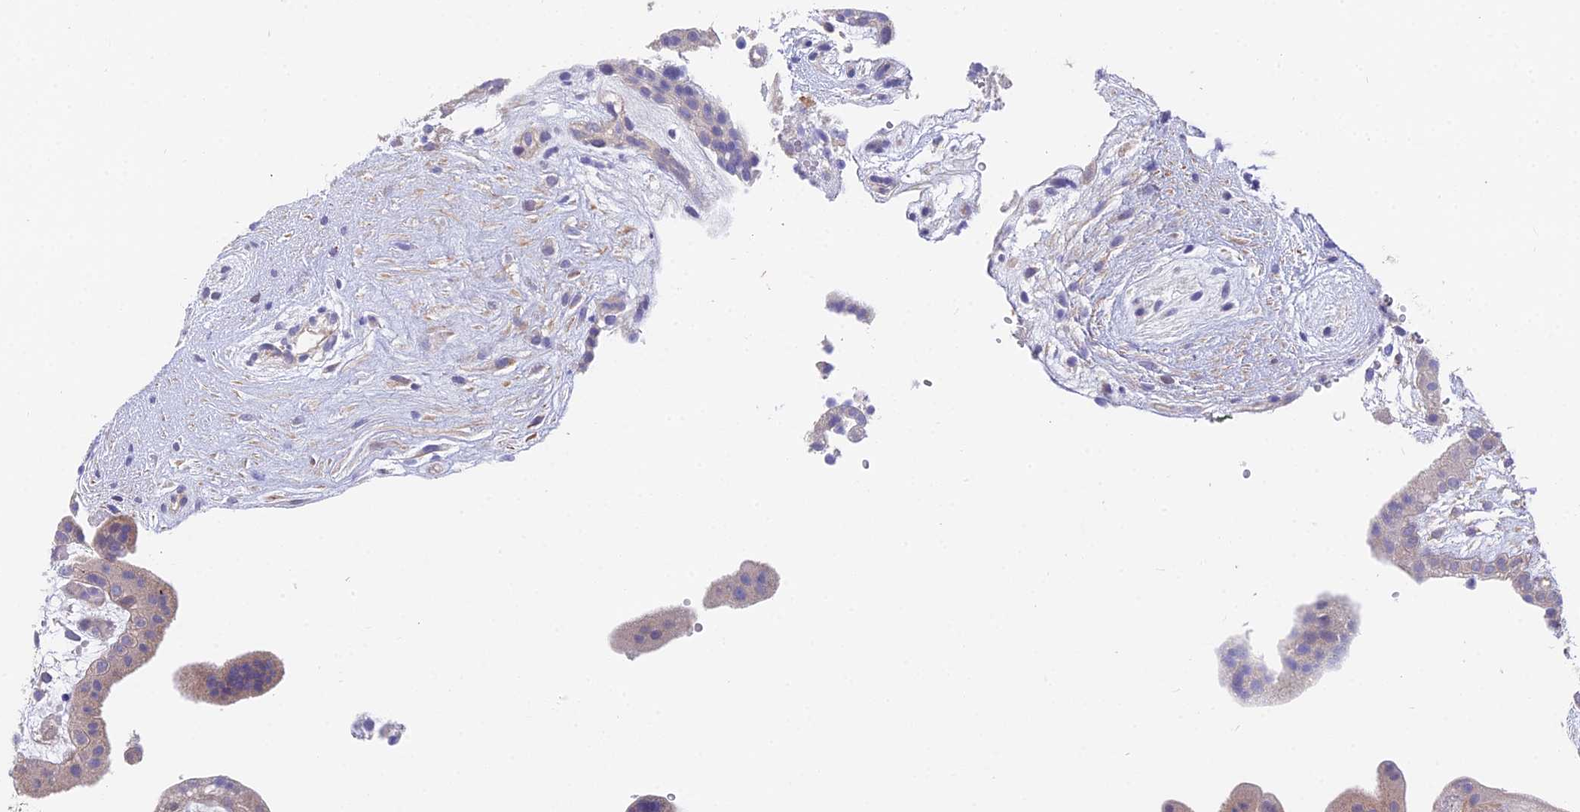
{"staining": {"intensity": "negative", "quantity": "none", "location": "none"}, "tissue": "placenta", "cell_type": "Decidual cells", "image_type": "normal", "snomed": [{"axis": "morphology", "description": "Normal tissue, NOS"}, {"axis": "topography", "description": "Placenta"}], "caption": "Placenta stained for a protein using immunohistochemistry (IHC) demonstrates no positivity decidual cells.", "gene": "FAM168B", "patient": {"sex": "female", "age": 18}}